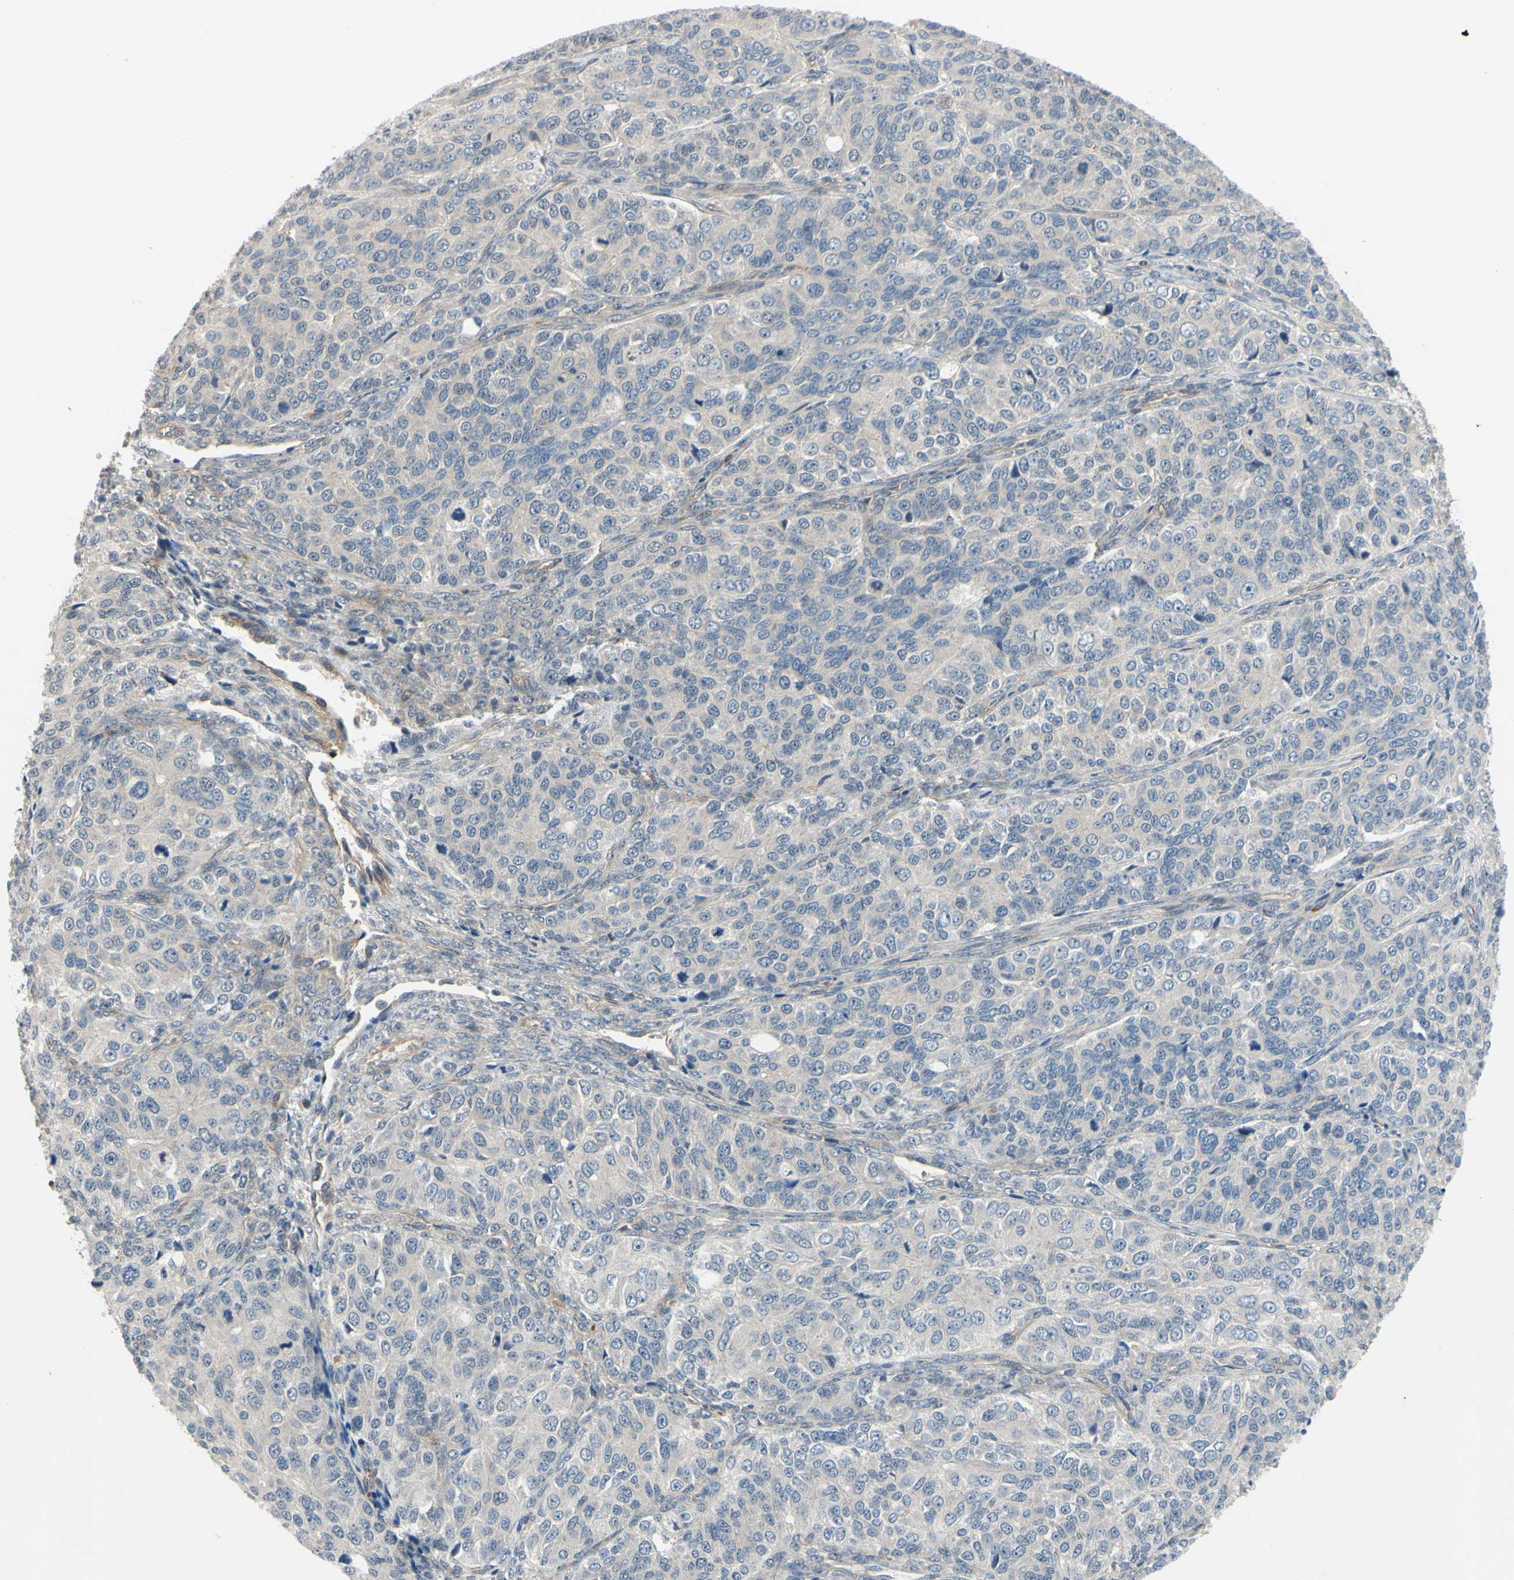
{"staining": {"intensity": "weak", "quantity": ">75%", "location": "cytoplasmic/membranous"}, "tissue": "ovarian cancer", "cell_type": "Tumor cells", "image_type": "cancer", "snomed": [{"axis": "morphology", "description": "Carcinoma, endometroid"}, {"axis": "topography", "description": "Ovary"}], "caption": "Protein analysis of ovarian endometroid carcinoma tissue shows weak cytoplasmic/membranous positivity in about >75% of tumor cells.", "gene": "COMMD9", "patient": {"sex": "female", "age": 51}}